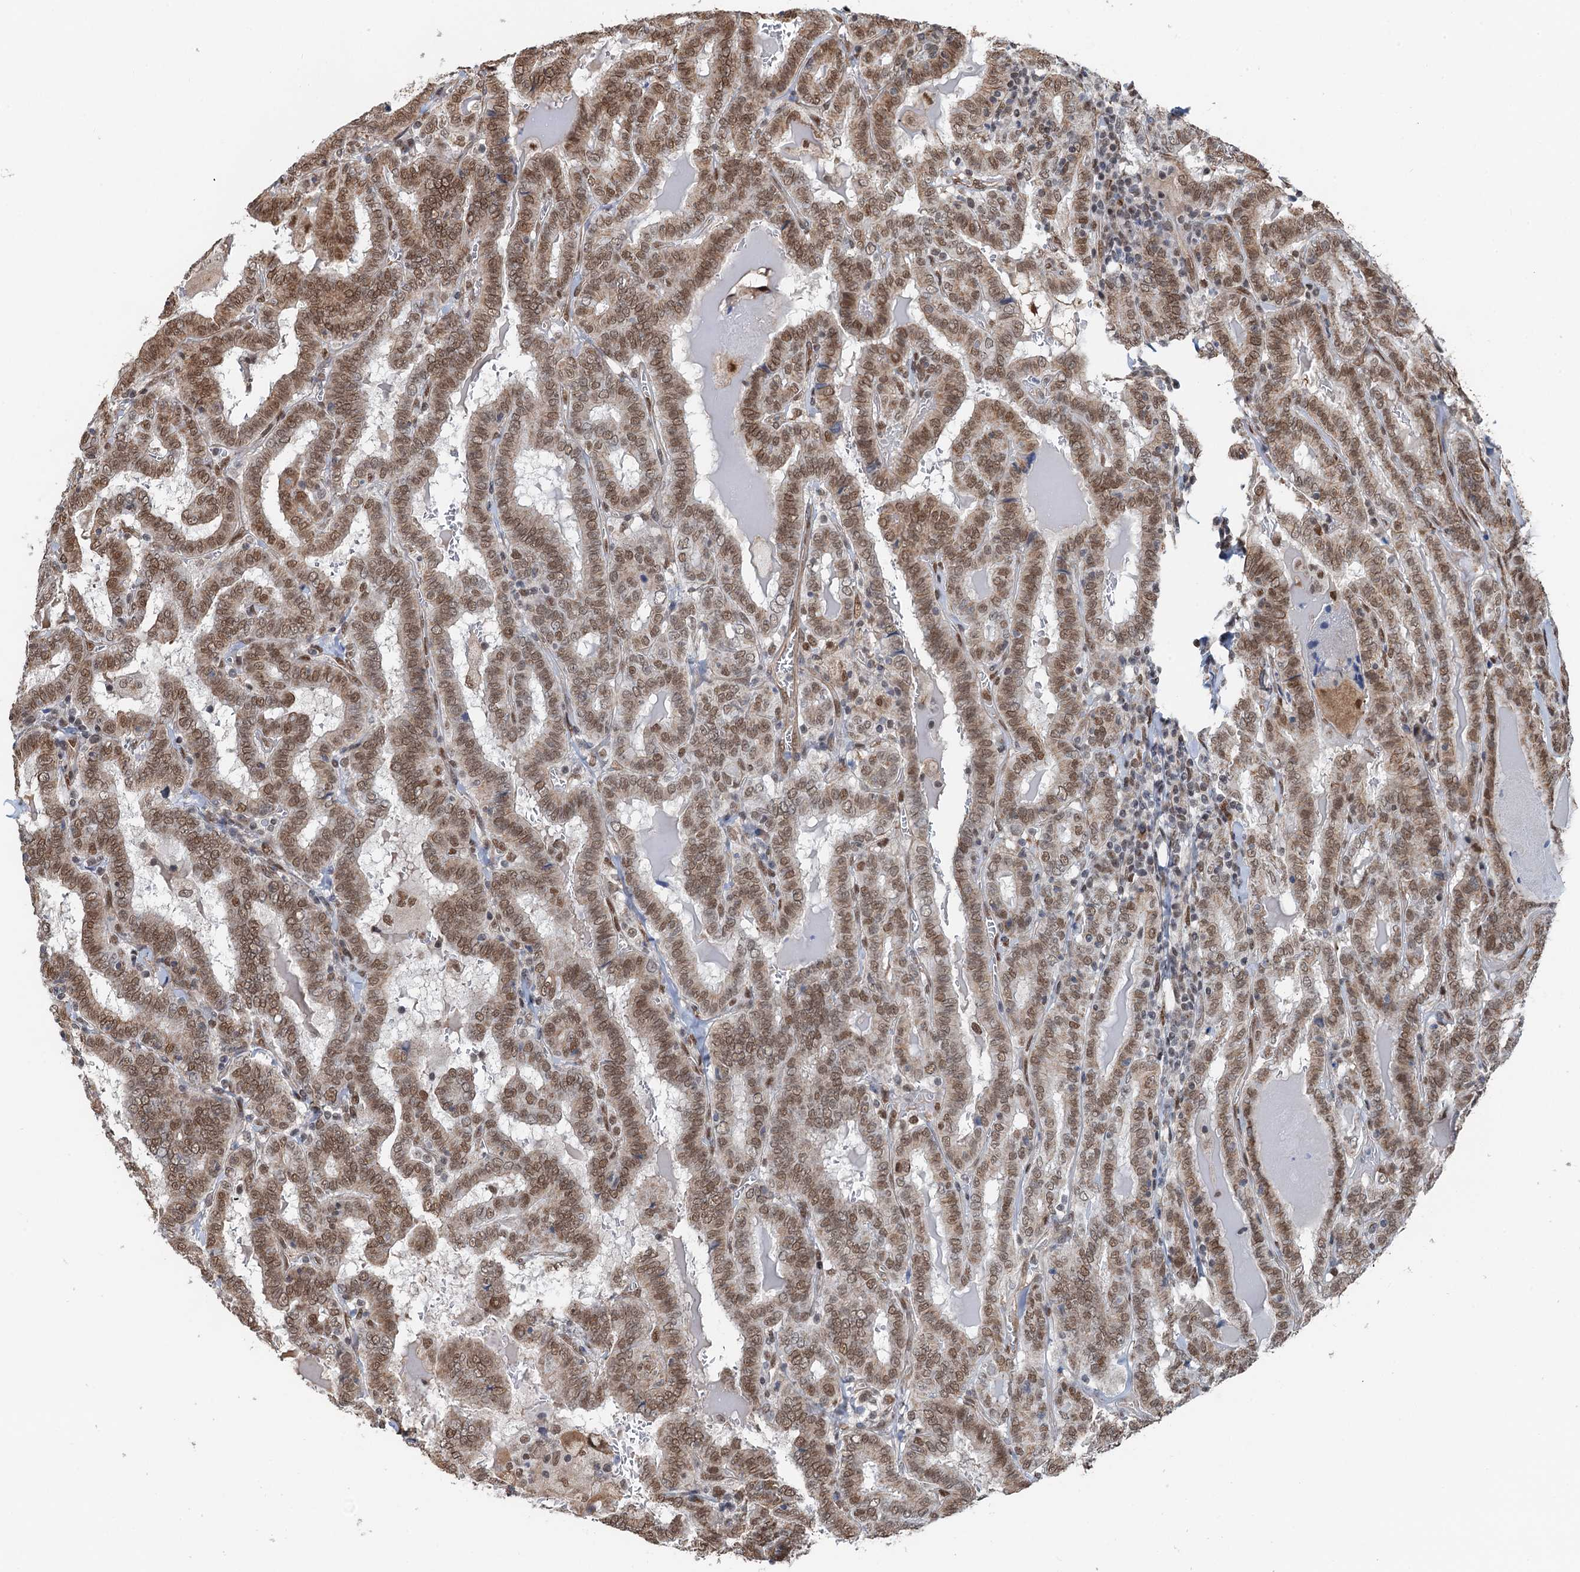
{"staining": {"intensity": "moderate", "quantity": ">75%", "location": "cytoplasmic/membranous,nuclear"}, "tissue": "thyroid cancer", "cell_type": "Tumor cells", "image_type": "cancer", "snomed": [{"axis": "morphology", "description": "Papillary adenocarcinoma, NOS"}, {"axis": "topography", "description": "Thyroid gland"}], "caption": "An image of human thyroid papillary adenocarcinoma stained for a protein reveals moderate cytoplasmic/membranous and nuclear brown staining in tumor cells.", "gene": "CFDP1", "patient": {"sex": "female", "age": 72}}